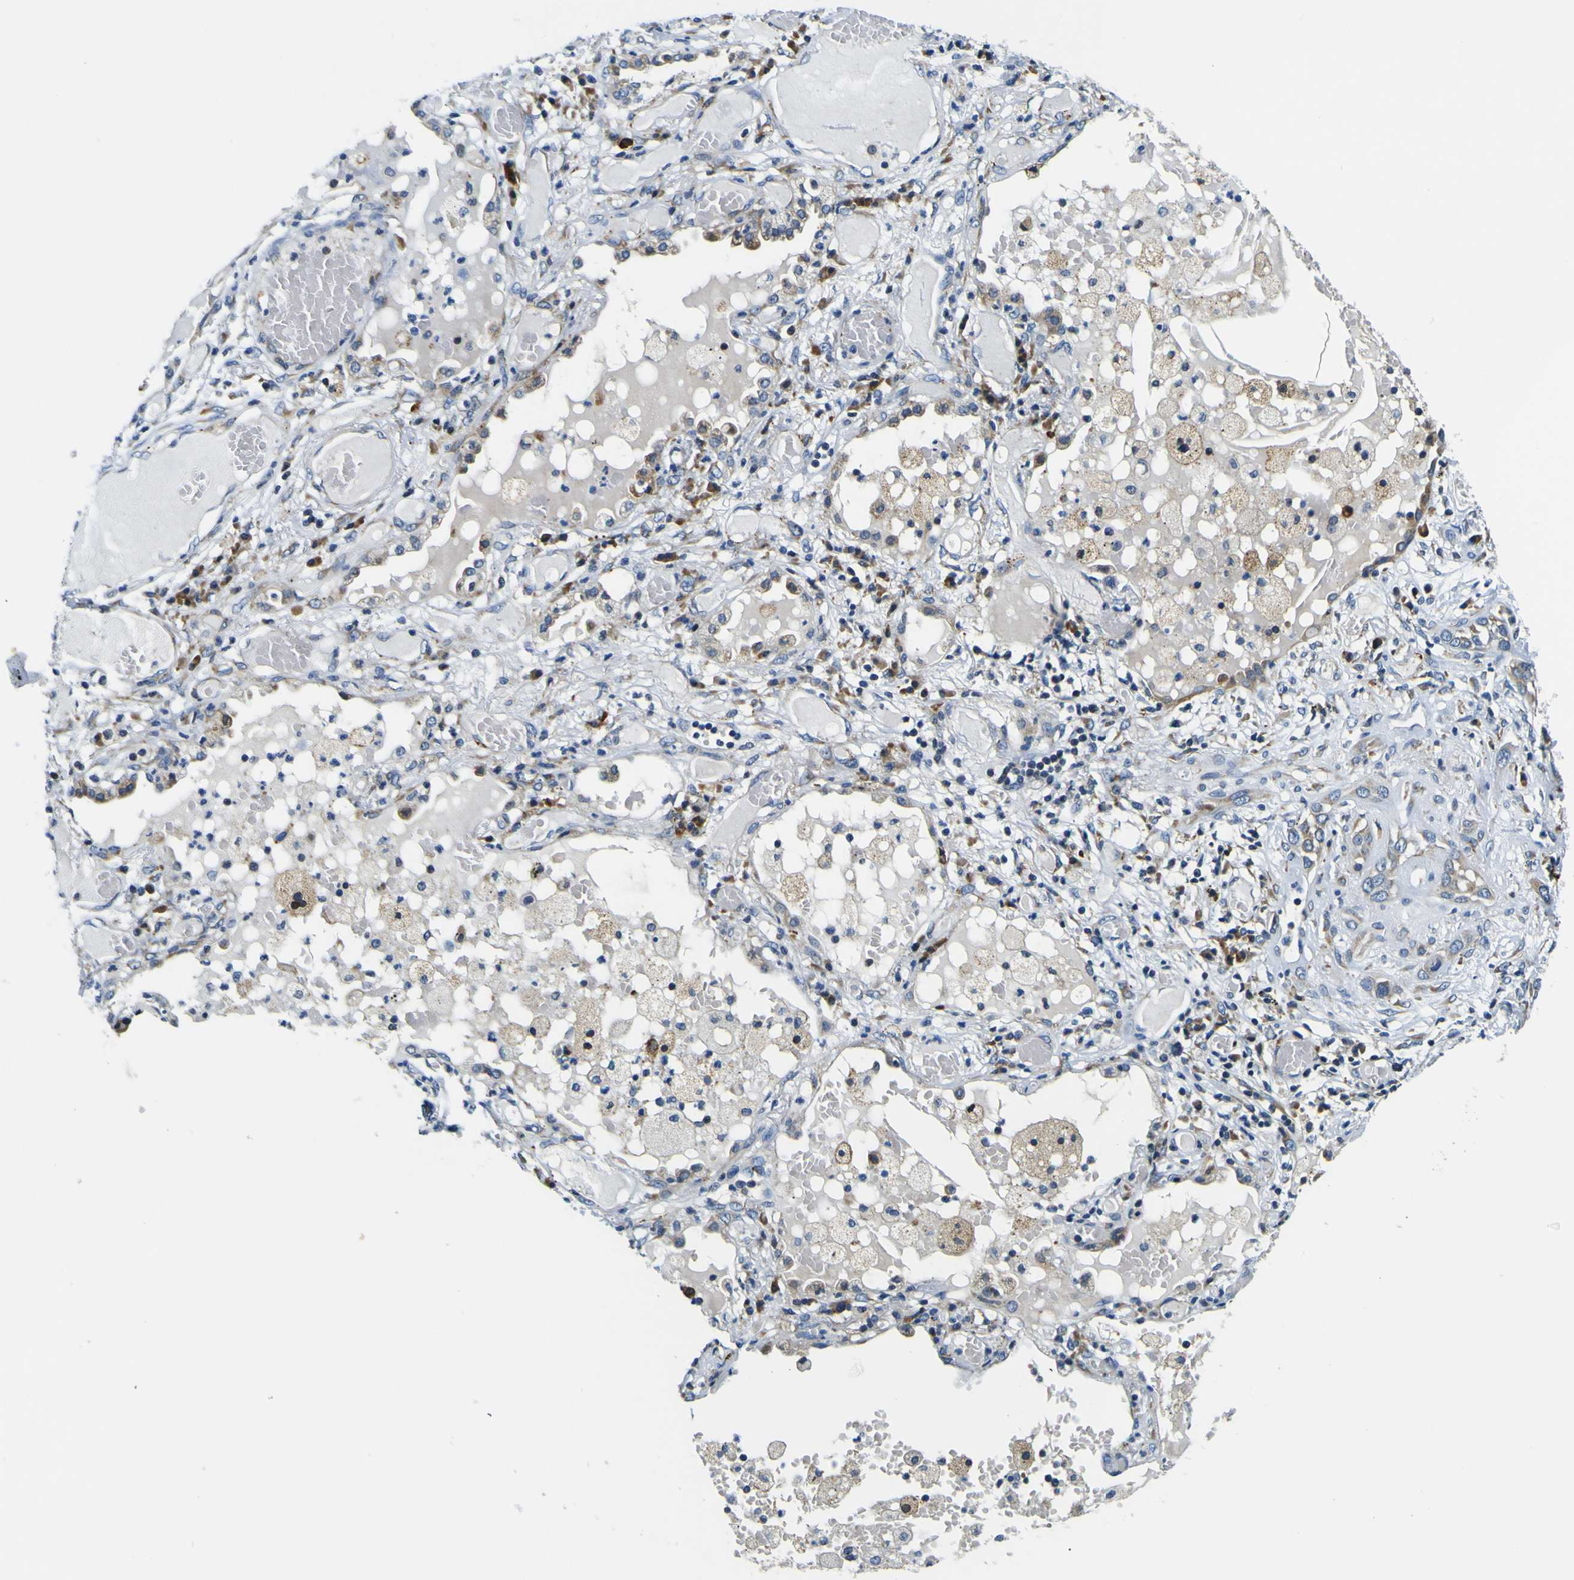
{"staining": {"intensity": "moderate", "quantity": "25%-75%", "location": "cytoplasmic/membranous"}, "tissue": "lung cancer", "cell_type": "Tumor cells", "image_type": "cancer", "snomed": [{"axis": "morphology", "description": "Squamous cell carcinoma, NOS"}, {"axis": "topography", "description": "Lung"}], "caption": "Immunohistochemistry (IHC) of lung cancer shows medium levels of moderate cytoplasmic/membranous positivity in approximately 25%-75% of tumor cells. (Stains: DAB (3,3'-diaminobenzidine) in brown, nuclei in blue, Microscopy: brightfield microscopy at high magnification).", "gene": "NLRP3", "patient": {"sex": "male", "age": 71}}